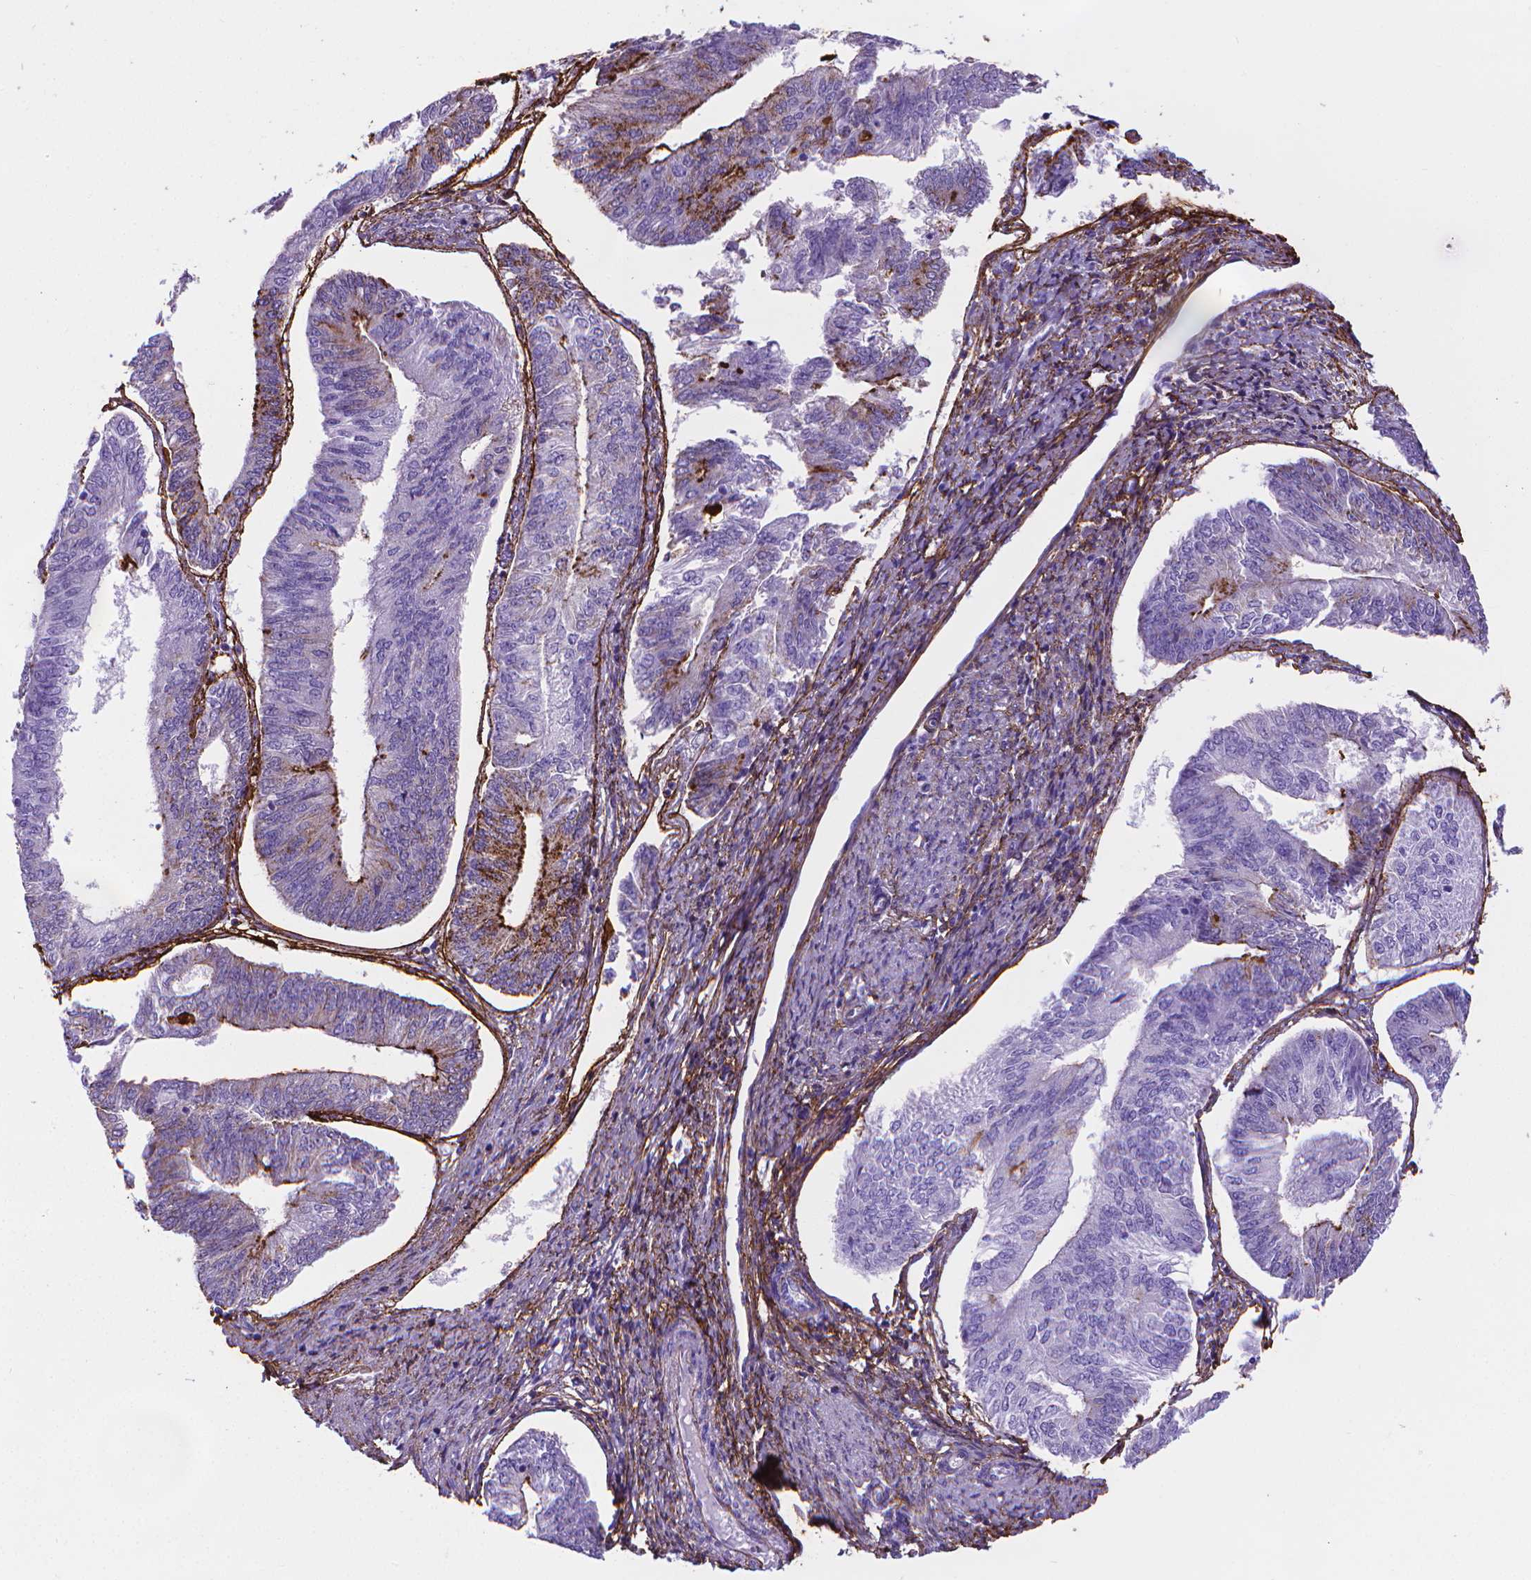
{"staining": {"intensity": "negative", "quantity": "none", "location": "none"}, "tissue": "endometrial cancer", "cell_type": "Tumor cells", "image_type": "cancer", "snomed": [{"axis": "morphology", "description": "Adenocarcinoma, NOS"}, {"axis": "topography", "description": "Endometrium"}], "caption": "A high-resolution micrograph shows immunohistochemistry (IHC) staining of endometrial cancer (adenocarcinoma), which reveals no significant positivity in tumor cells.", "gene": "MFAP2", "patient": {"sex": "female", "age": 58}}